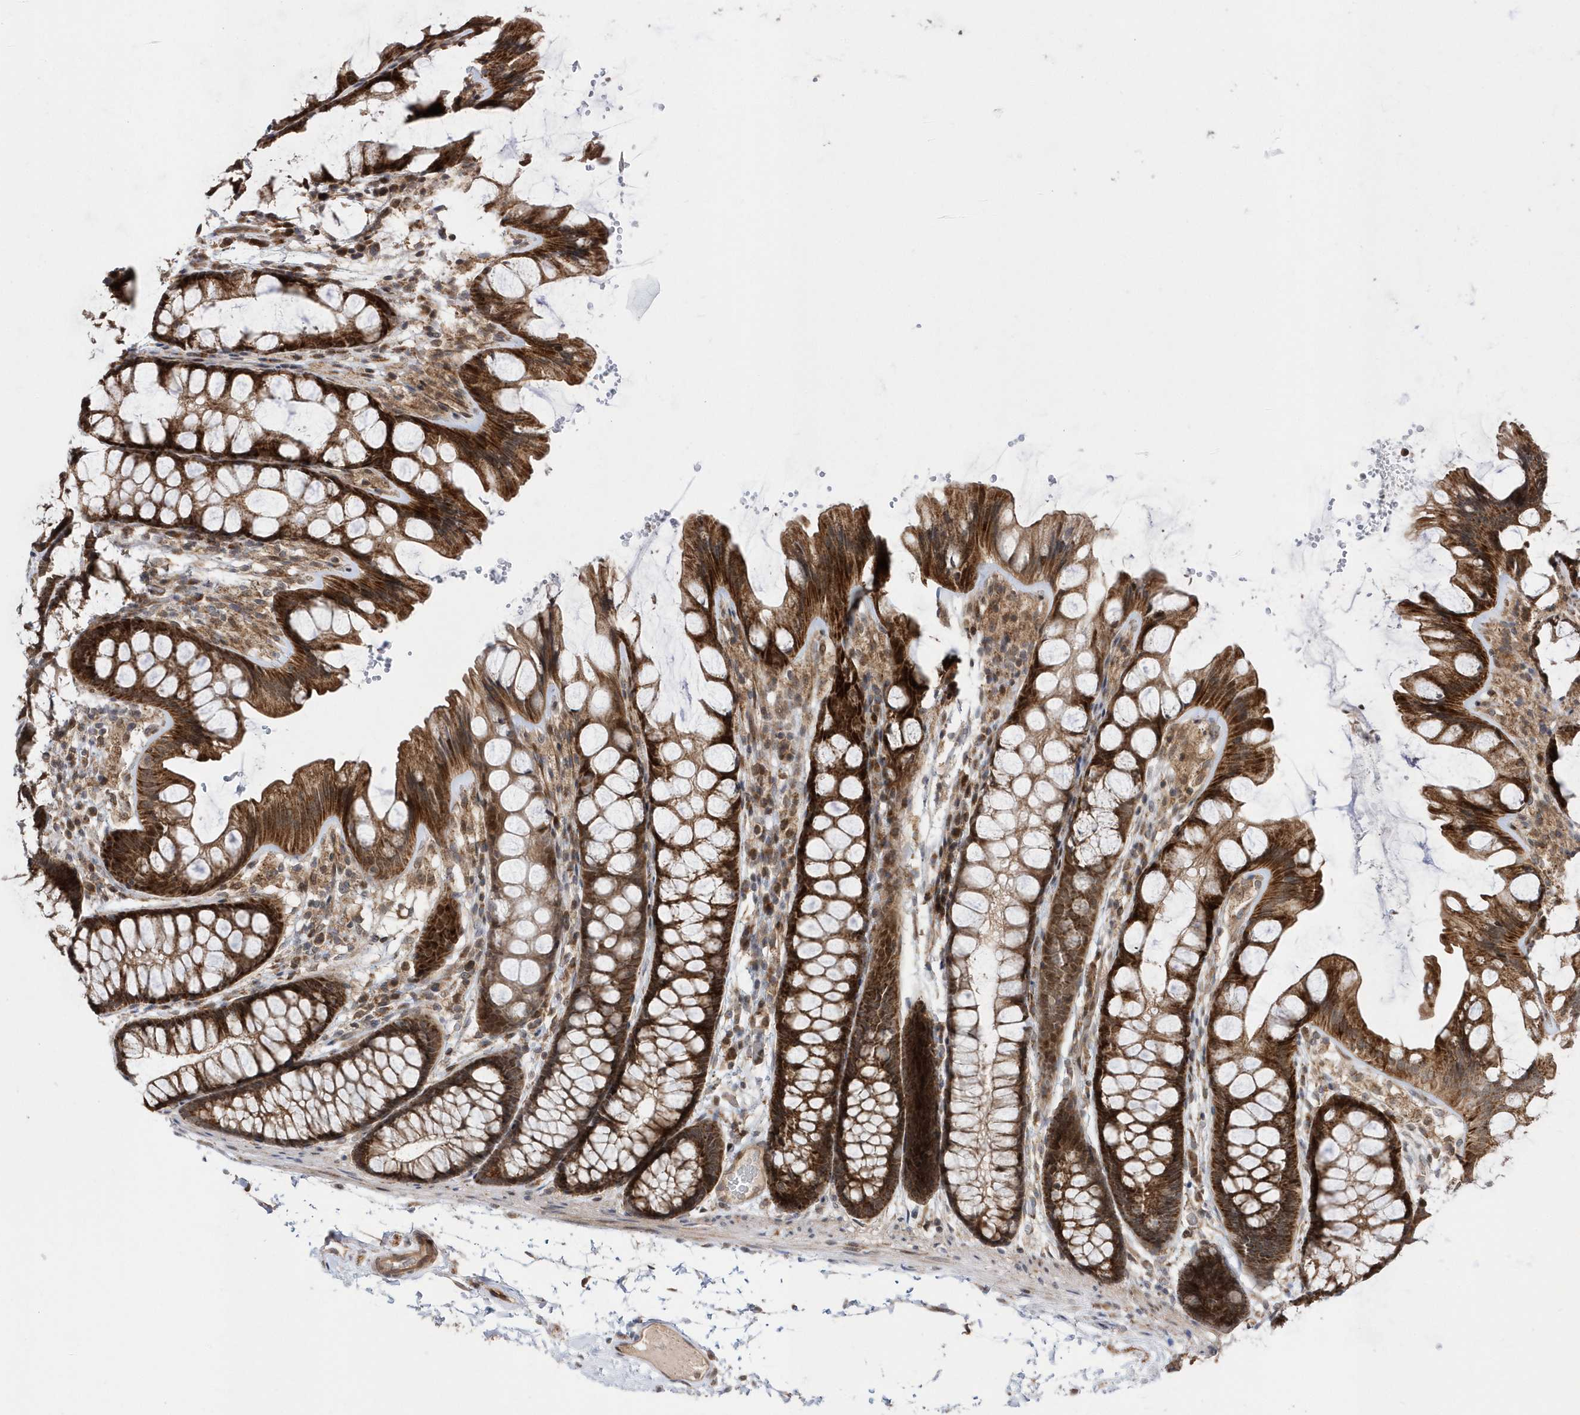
{"staining": {"intensity": "moderate", "quantity": ">75%", "location": "cytoplasmic/membranous"}, "tissue": "colon", "cell_type": "Endothelial cells", "image_type": "normal", "snomed": [{"axis": "morphology", "description": "Normal tissue, NOS"}, {"axis": "topography", "description": "Colon"}], "caption": "Immunohistochemical staining of benign human colon exhibits moderate cytoplasmic/membranous protein positivity in approximately >75% of endothelial cells. (DAB (3,3'-diaminobenzidine) IHC with brightfield microscopy, high magnification).", "gene": "DALRD3", "patient": {"sex": "male", "age": 47}}